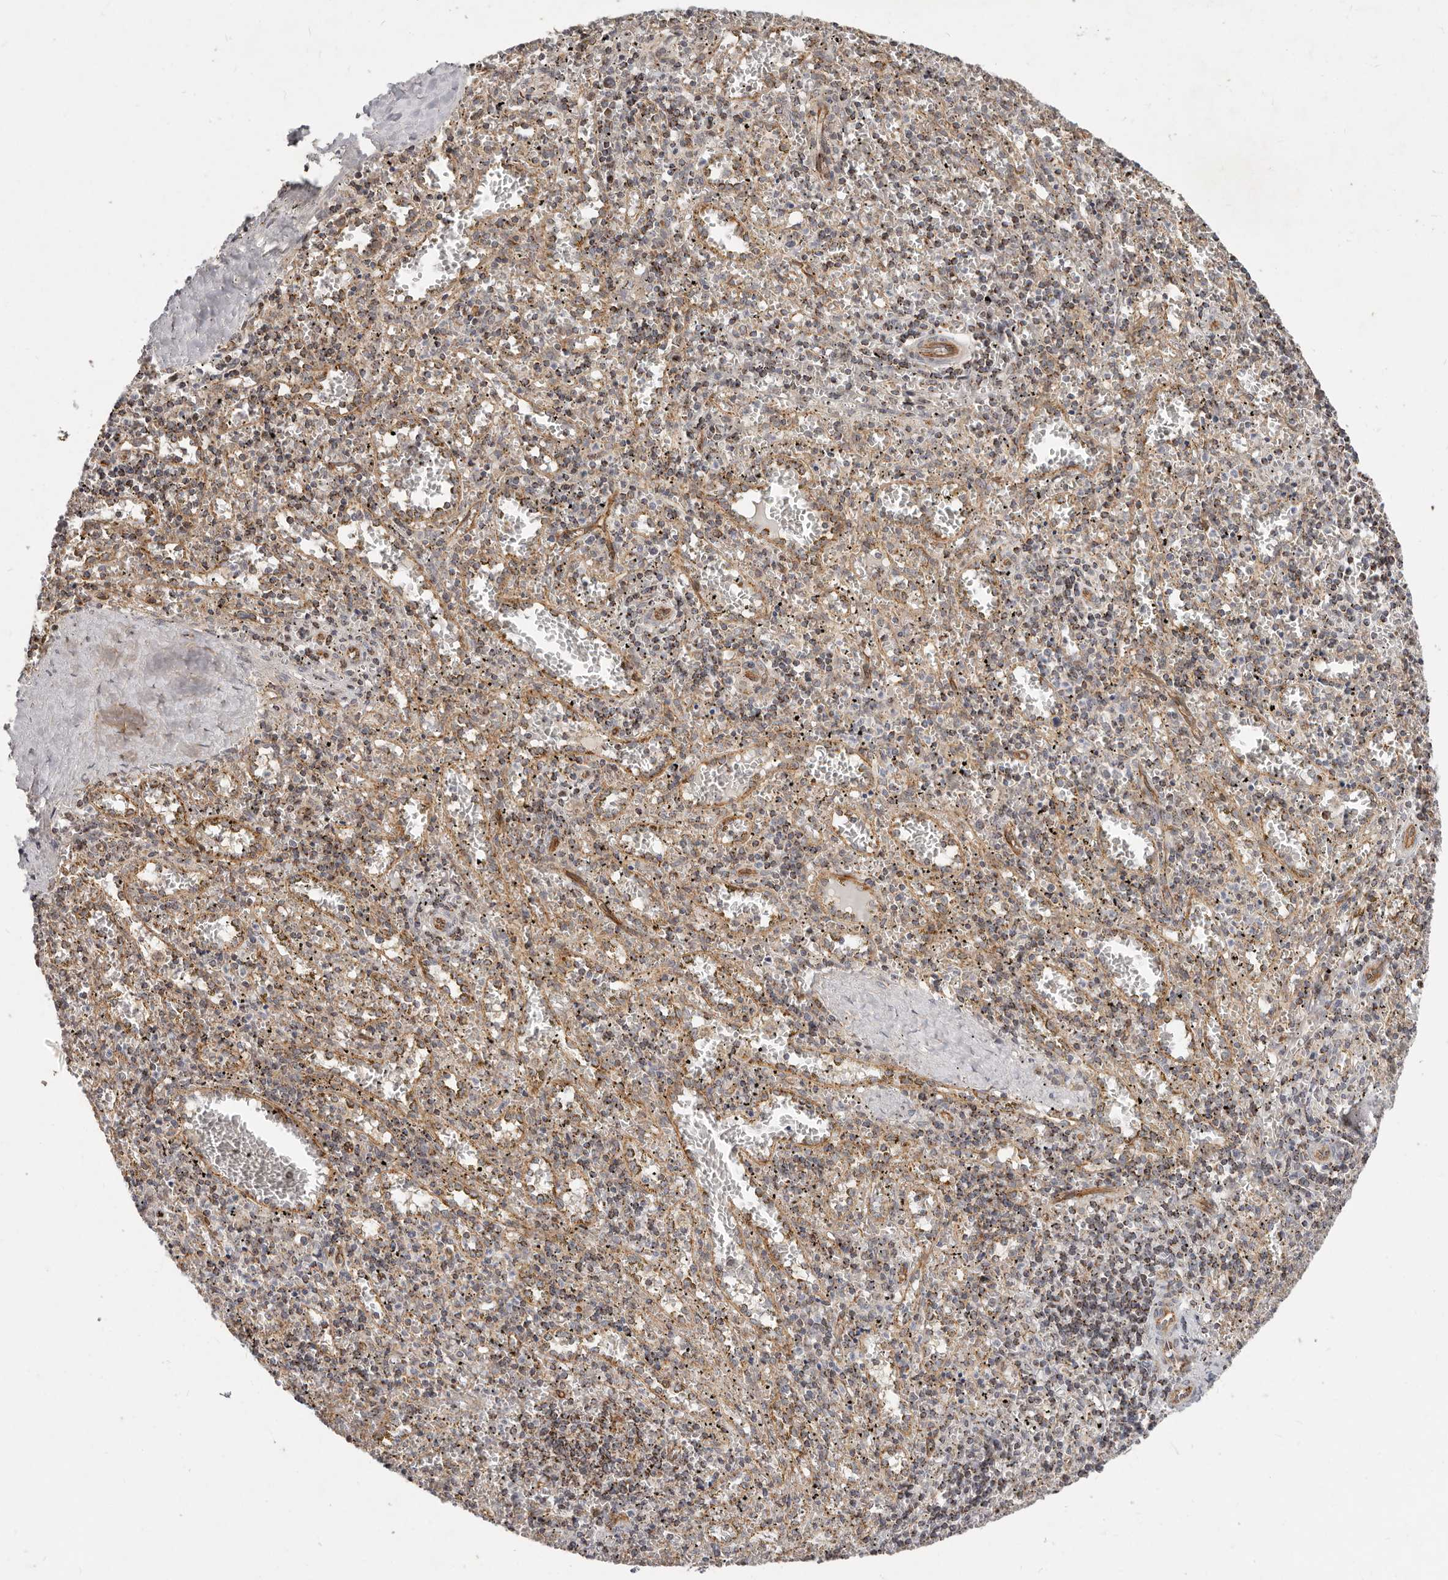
{"staining": {"intensity": "moderate", "quantity": "<25%", "location": "cytoplasmic/membranous"}, "tissue": "spleen", "cell_type": "Cells in red pulp", "image_type": "normal", "snomed": [{"axis": "morphology", "description": "Normal tissue, NOS"}, {"axis": "topography", "description": "Spleen"}], "caption": "Immunohistochemical staining of benign spleen shows <25% levels of moderate cytoplasmic/membranous protein staining in approximately <25% of cells in red pulp. Nuclei are stained in blue.", "gene": "USP49", "patient": {"sex": "male", "age": 11}}